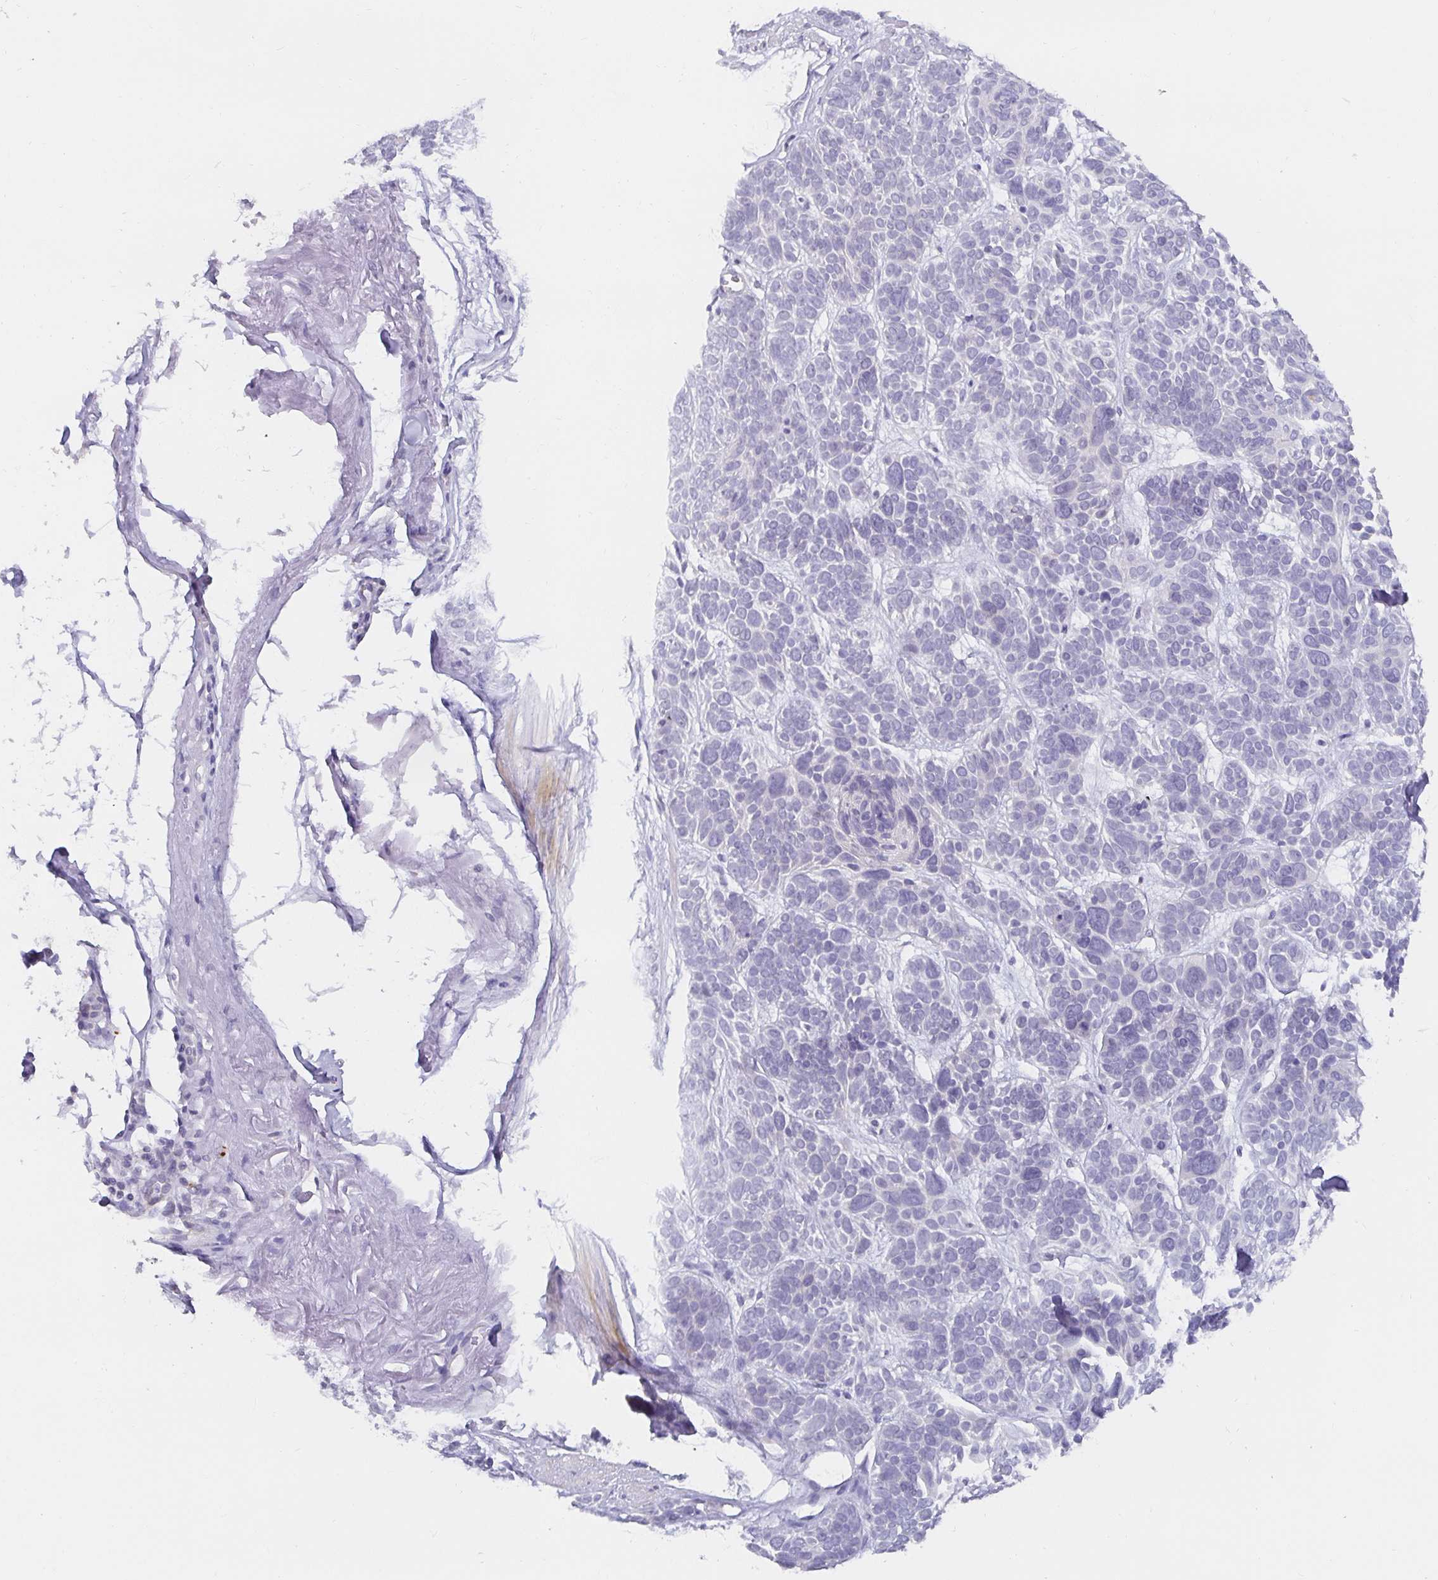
{"staining": {"intensity": "negative", "quantity": "none", "location": "none"}, "tissue": "skin cancer", "cell_type": "Tumor cells", "image_type": "cancer", "snomed": [{"axis": "morphology", "description": "Basal cell carcinoma"}, {"axis": "morphology", "description": "BCC, low aggressive"}, {"axis": "topography", "description": "Skin"}, {"axis": "topography", "description": "Skin of face"}], "caption": "The histopathology image shows no significant expression in tumor cells of bcc,  low aggressive (skin).", "gene": "PDX1", "patient": {"sex": "male", "age": 73}}